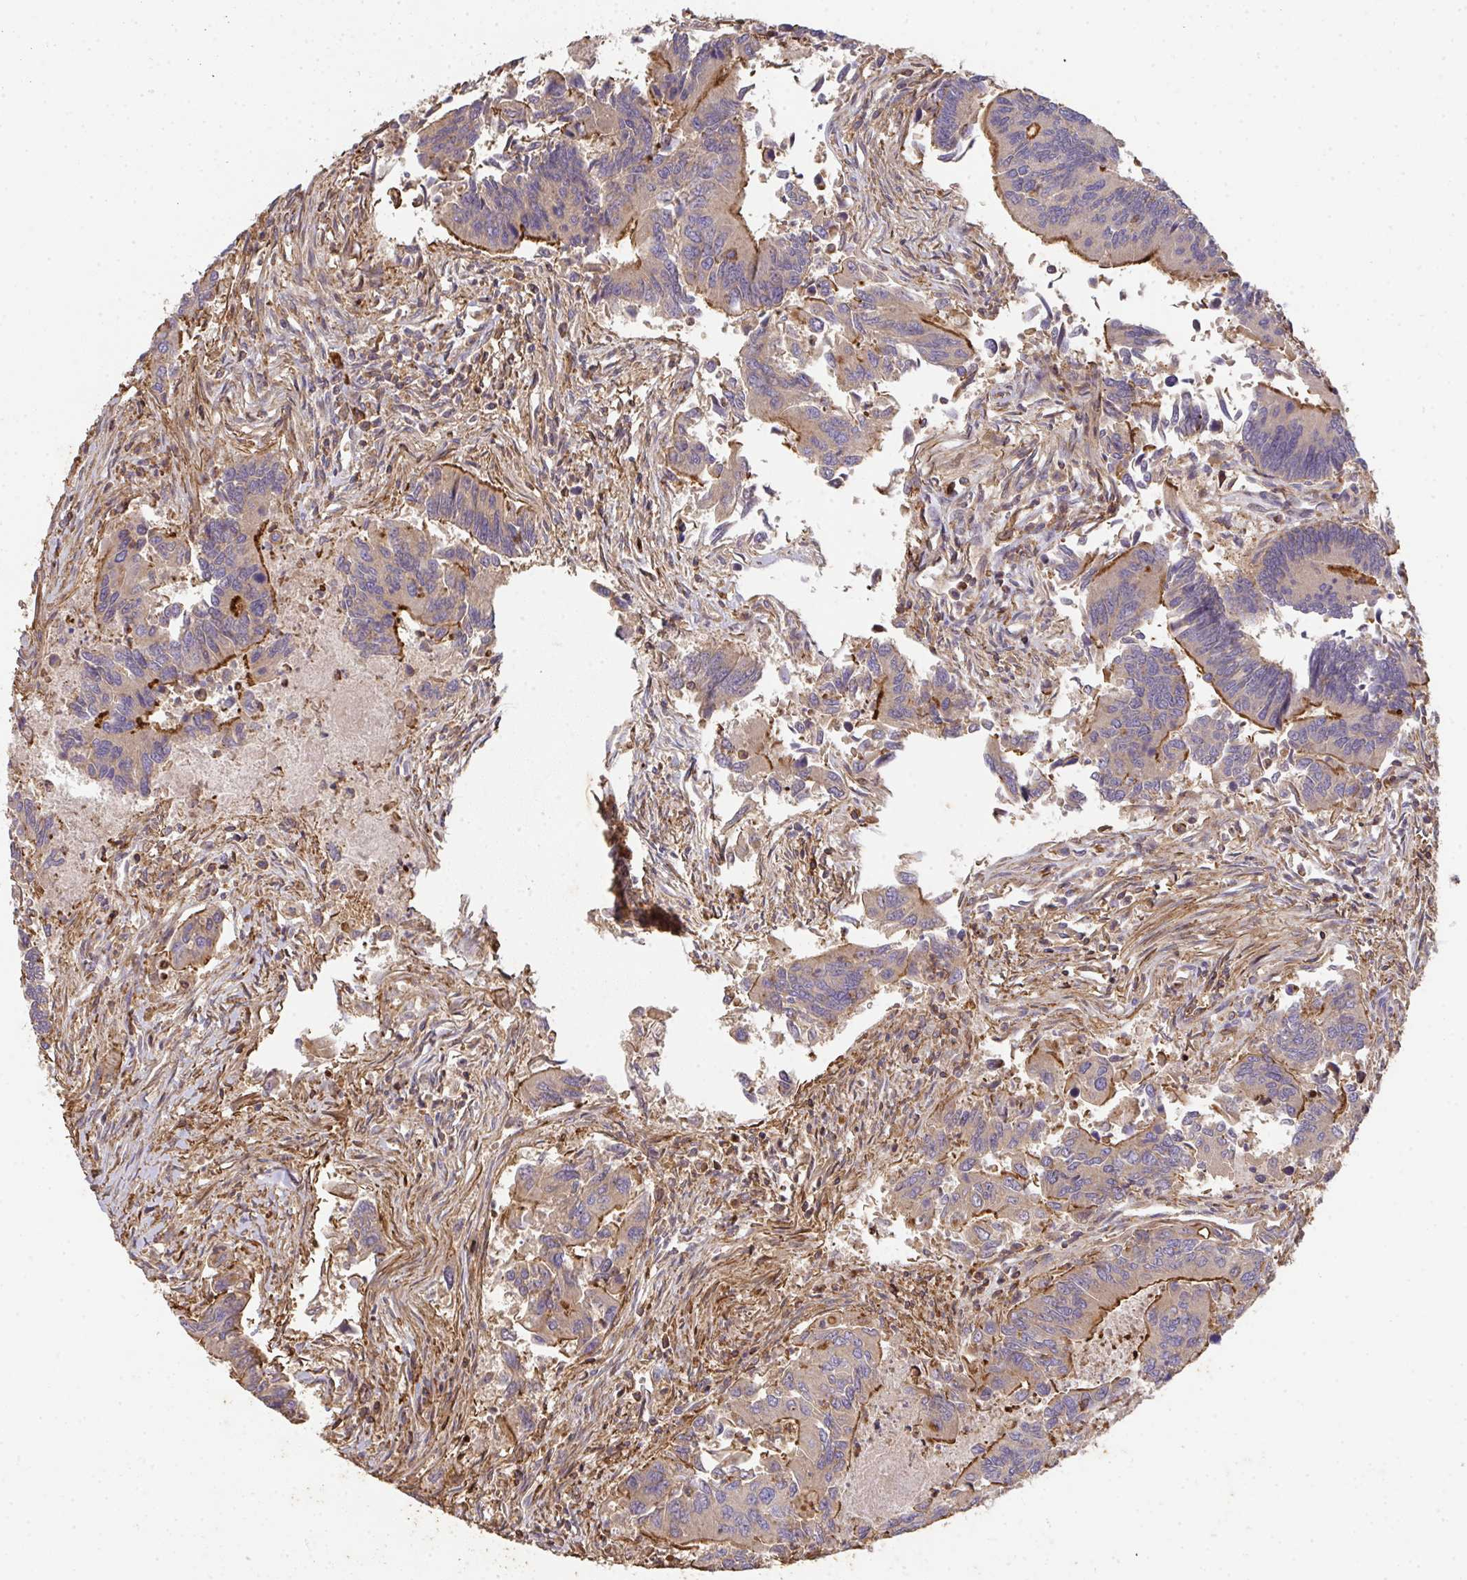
{"staining": {"intensity": "strong", "quantity": "<25%", "location": "cytoplasmic/membranous"}, "tissue": "colorectal cancer", "cell_type": "Tumor cells", "image_type": "cancer", "snomed": [{"axis": "morphology", "description": "Adenocarcinoma, NOS"}, {"axis": "topography", "description": "Colon"}], "caption": "Strong cytoplasmic/membranous staining is appreciated in about <25% of tumor cells in colorectal adenocarcinoma.", "gene": "TNMD", "patient": {"sex": "female", "age": 67}}